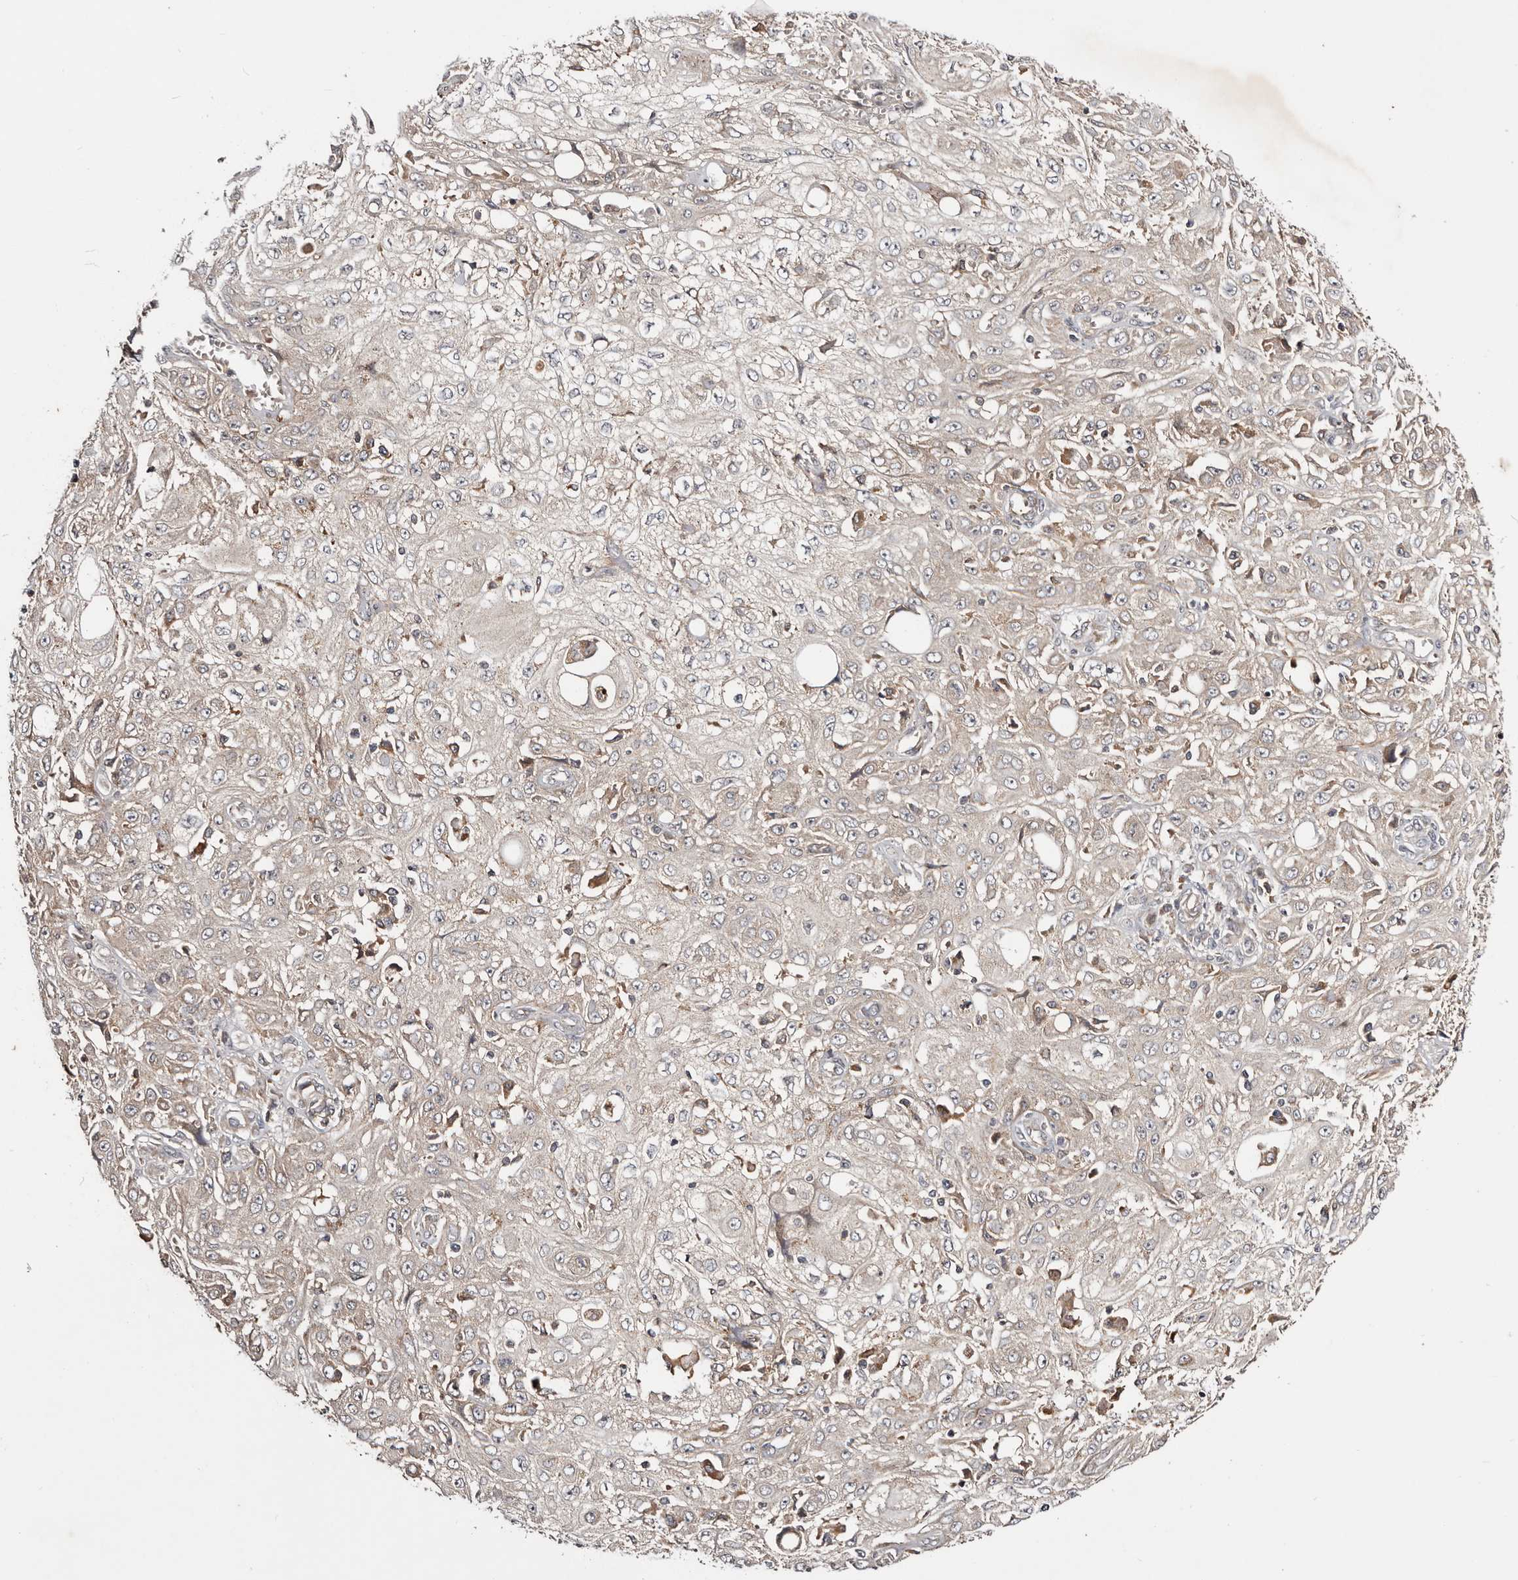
{"staining": {"intensity": "negative", "quantity": "none", "location": "none"}, "tissue": "skin cancer", "cell_type": "Tumor cells", "image_type": "cancer", "snomed": [{"axis": "morphology", "description": "Squamous cell carcinoma, NOS"}, {"axis": "morphology", "description": "Squamous cell carcinoma, metastatic, NOS"}, {"axis": "topography", "description": "Skin"}, {"axis": "topography", "description": "Lymph node"}], "caption": "High magnification brightfield microscopy of skin squamous cell carcinoma stained with DAB (brown) and counterstained with hematoxylin (blue): tumor cells show no significant staining.", "gene": "PKIB", "patient": {"sex": "male", "age": 75}}